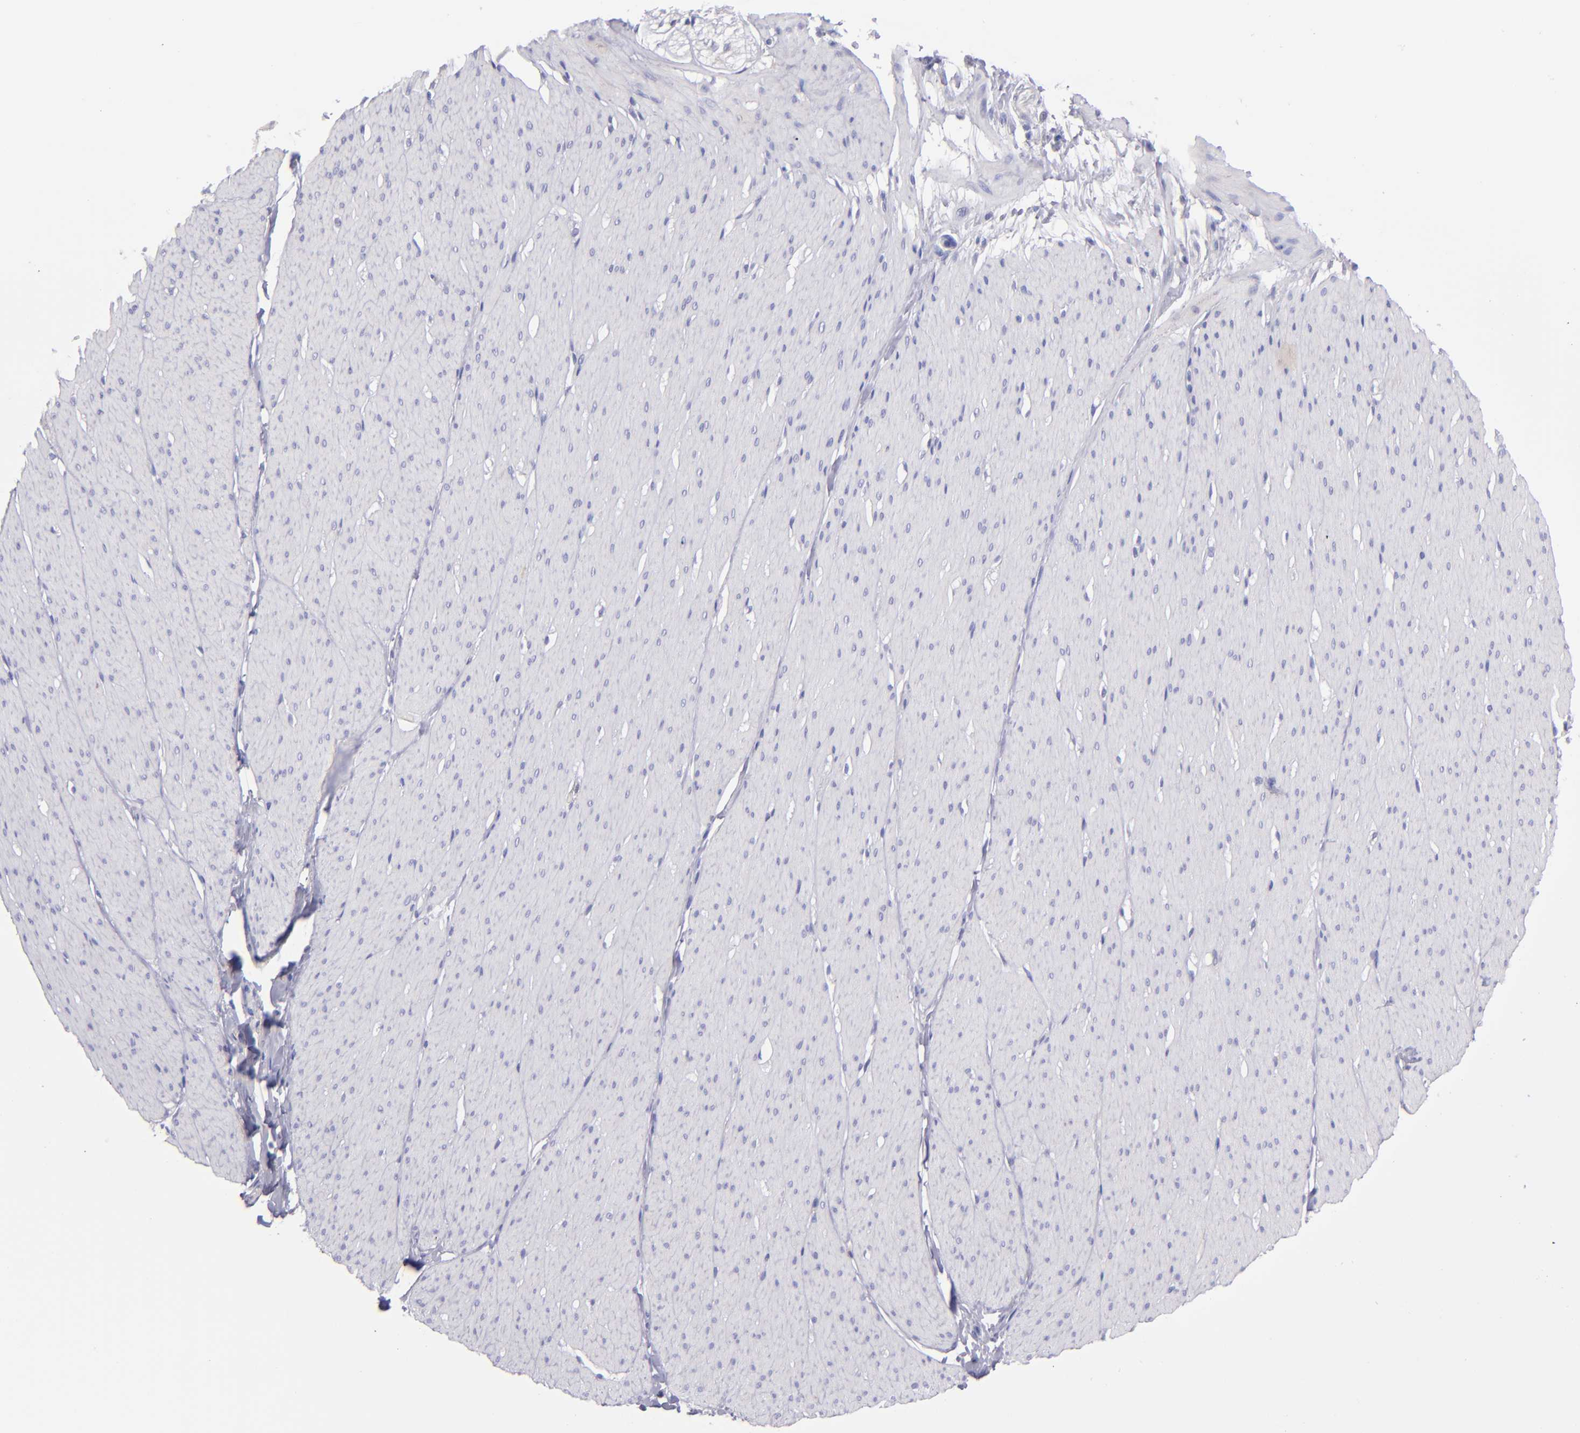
{"staining": {"intensity": "negative", "quantity": "none", "location": "none"}, "tissue": "smooth muscle", "cell_type": "Smooth muscle cells", "image_type": "normal", "snomed": [{"axis": "morphology", "description": "Normal tissue, NOS"}, {"axis": "topography", "description": "Smooth muscle"}, {"axis": "topography", "description": "Colon"}], "caption": "Immunohistochemistry (IHC) histopathology image of unremarkable human smooth muscle stained for a protein (brown), which shows no staining in smooth muscle cells. (Stains: DAB immunohistochemistry with hematoxylin counter stain, Microscopy: brightfield microscopy at high magnification).", "gene": "TG", "patient": {"sex": "male", "age": 67}}